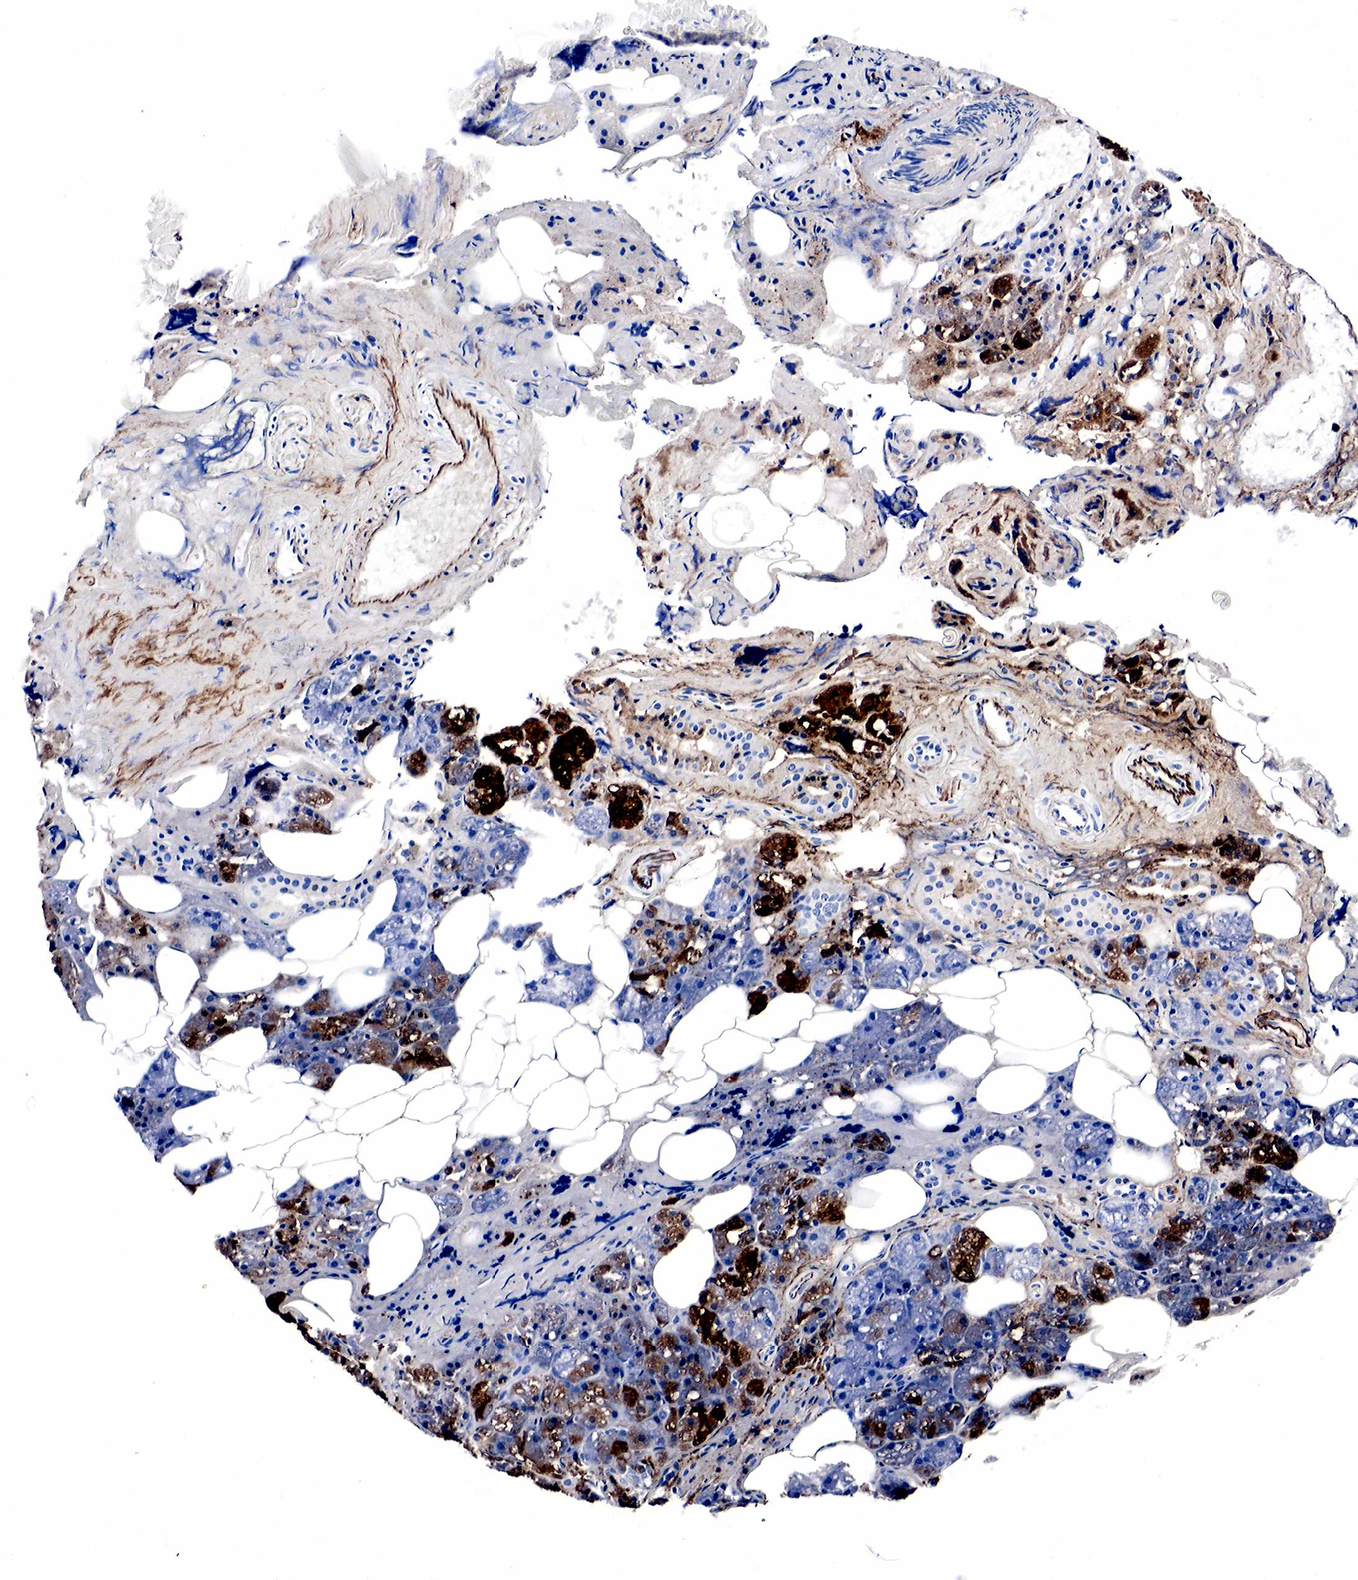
{"staining": {"intensity": "strong", "quantity": "<25%", "location": "cytoplasmic/membranous"}, "tissue": "salivary gland", "cell_type": "Glandular cells", "image_type": "normal", "snomed": [{"axis": "morphology", "description": "Normal tissue, NOS"}, {"axis": "topography", "description": "Salivary gland"}], "caption": "High-power microscopy captured an IHC photomicrograph of normal salivary gland, revealing strong cytoplasmic/membranous positivity in approximately <25% of glandular cells.", "gene": "LYZ", "patient": {"sex": "female", "age": 55}}